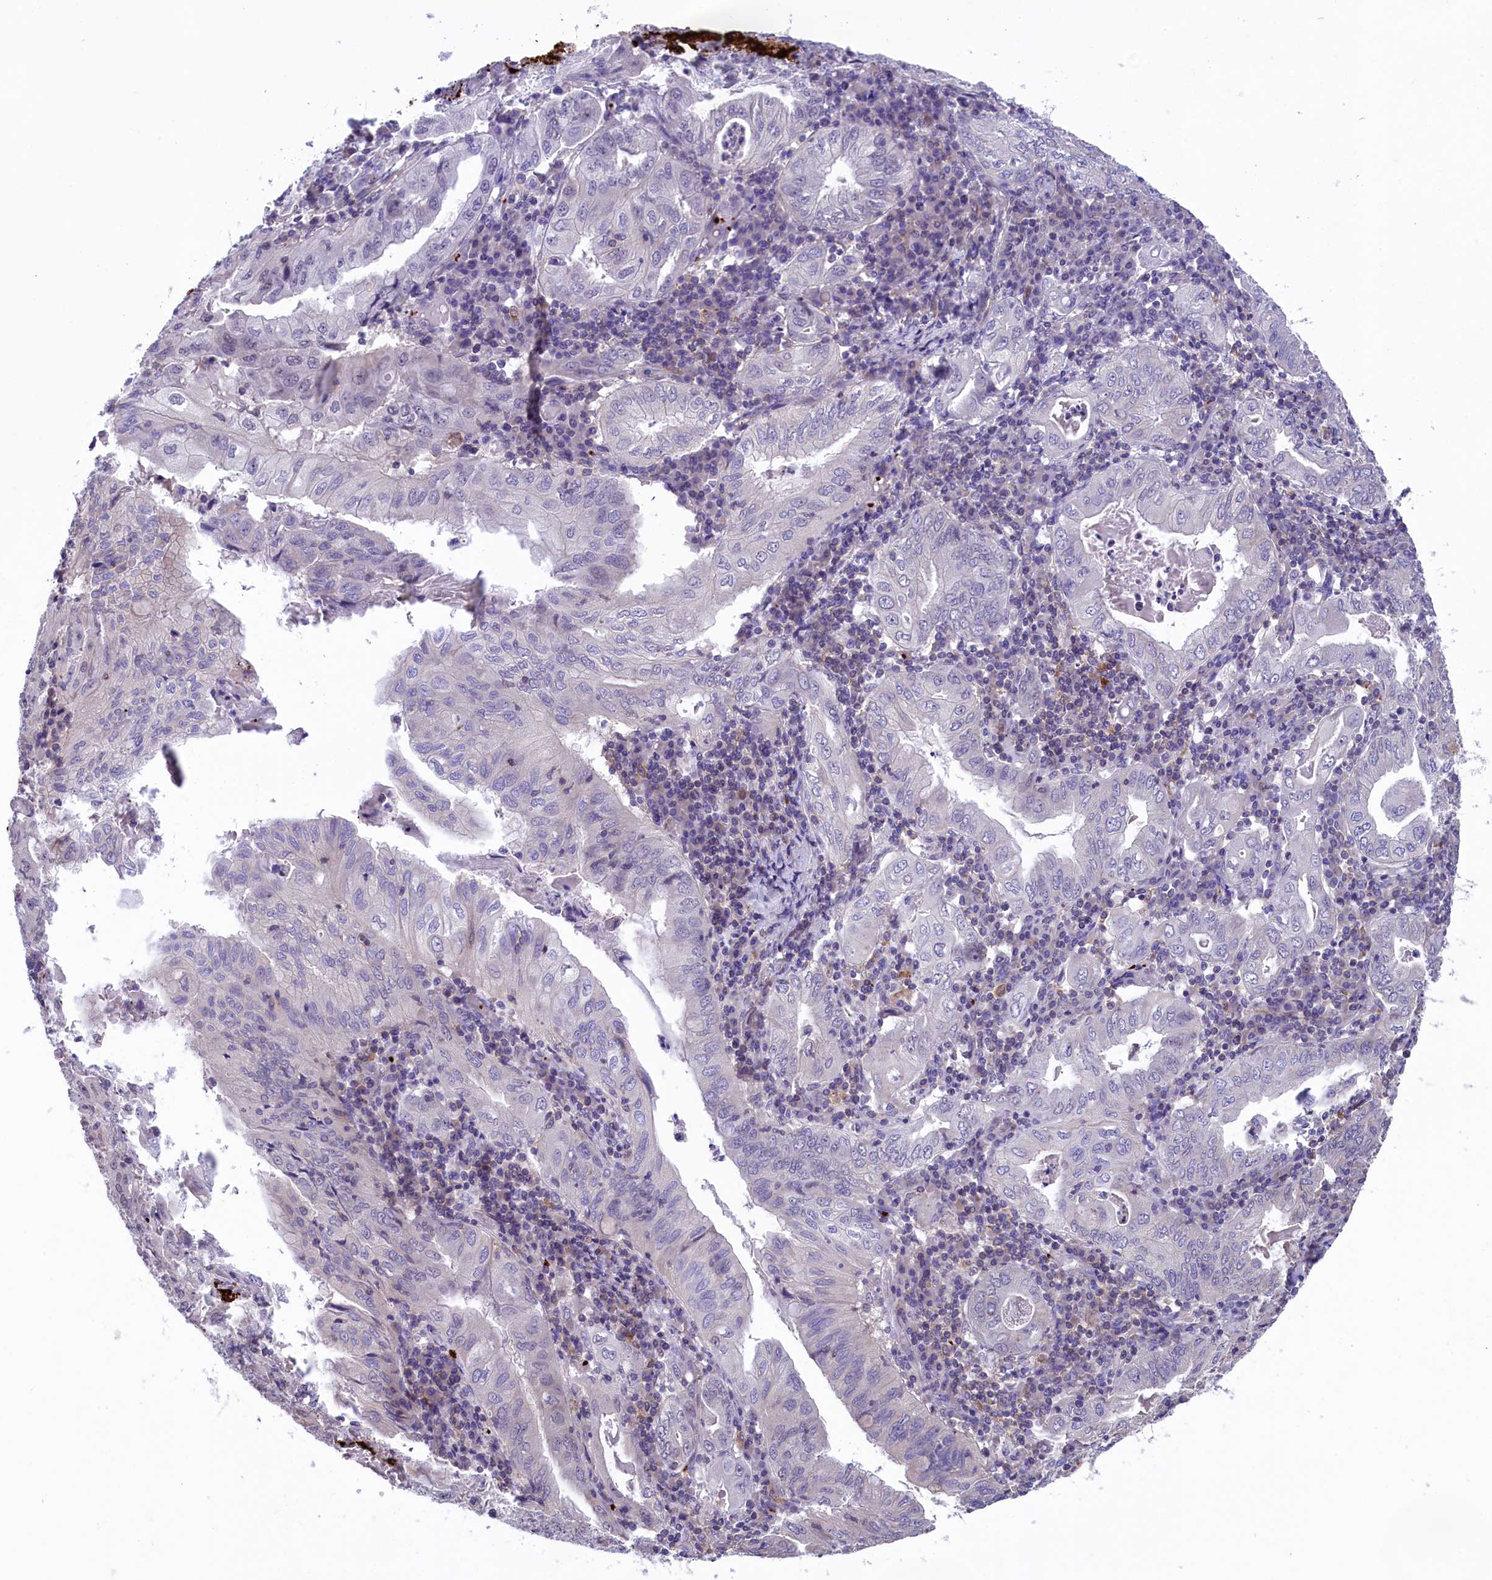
{"staining": {"intensity": "negative", "quantity": "none", "location": "none"}, "tissue": "stomach cancer", "cell_type": "Tumor cells", "image_type": "cancer", "snomed": [{"axis": "morphology", "description": "Normal tissue, NOS"}, {"axis": "morphology", "description": "Adenocarcinoma, NOS"}, {"axis": "topography", "description": "Esophagus"}, {"axis": "topography", "description": "Stomach, upper"}, {"axis": "topography", "description": "Peripheral nerve tissue"}], "caption": "Tumor cells are negative for brown protein staining in stomach cancer.", "gene": "HEATR3", "patient": {"sex": "male", "age": 62}}